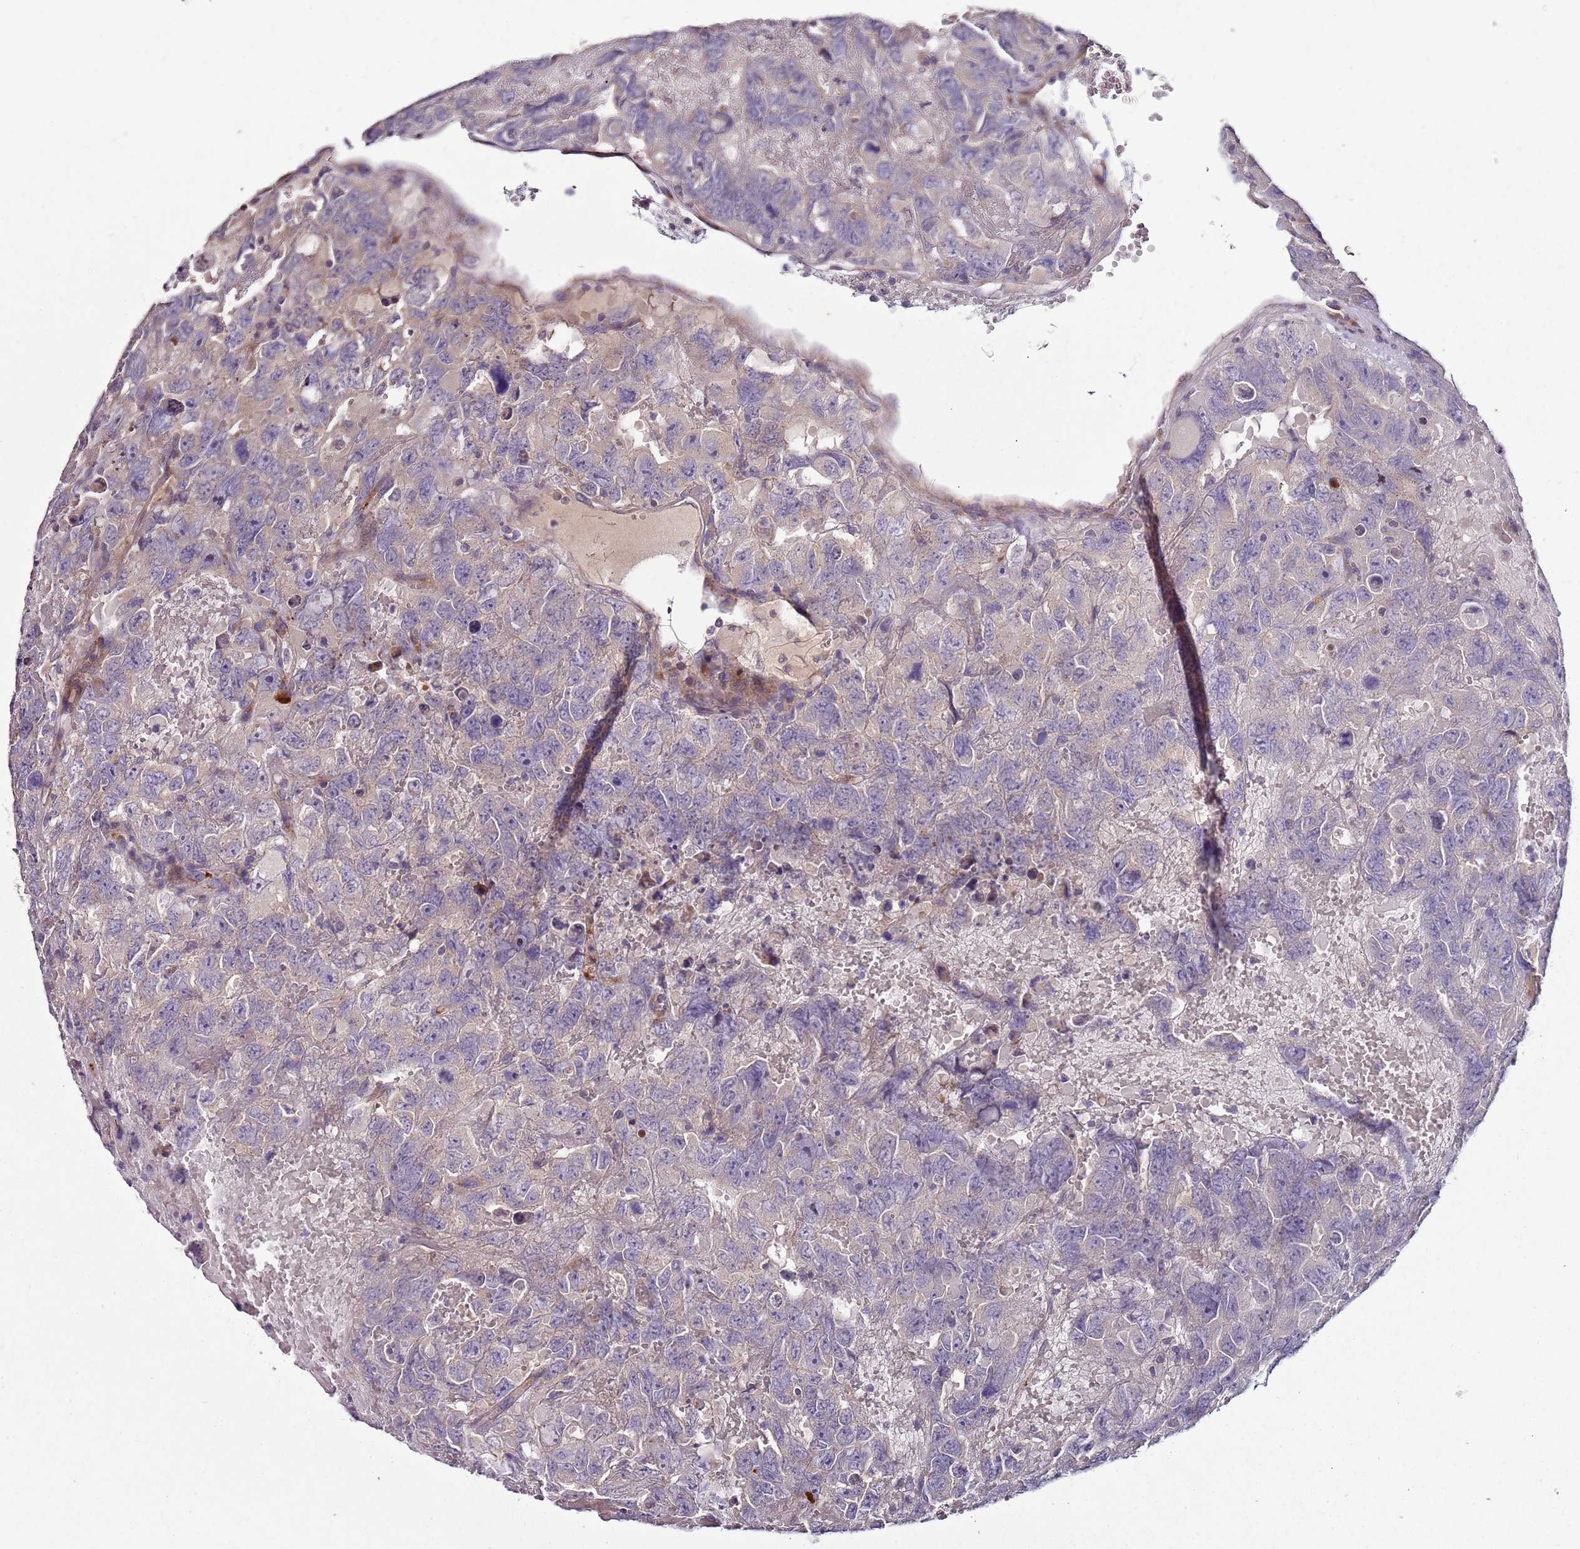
{"staining": {"intensity": "negative", "quantity": "none", "location": "none"}, "tissue": "testis cancer", "cell_type": "Tumor cells", "image_type": "cancer", "snomed": [{"axis": "morphology", "description": "Carcinoma, Embryonal, NOS"}, {"axis": "topography", "description": "Testis"}], "caption": "Embryonal carcinoma (testis) was stained to show a protein in brown. There is no significant expression in tumor cells.", "gene": "FAM20A", "patient": {"sex": "male", "age": 45}}